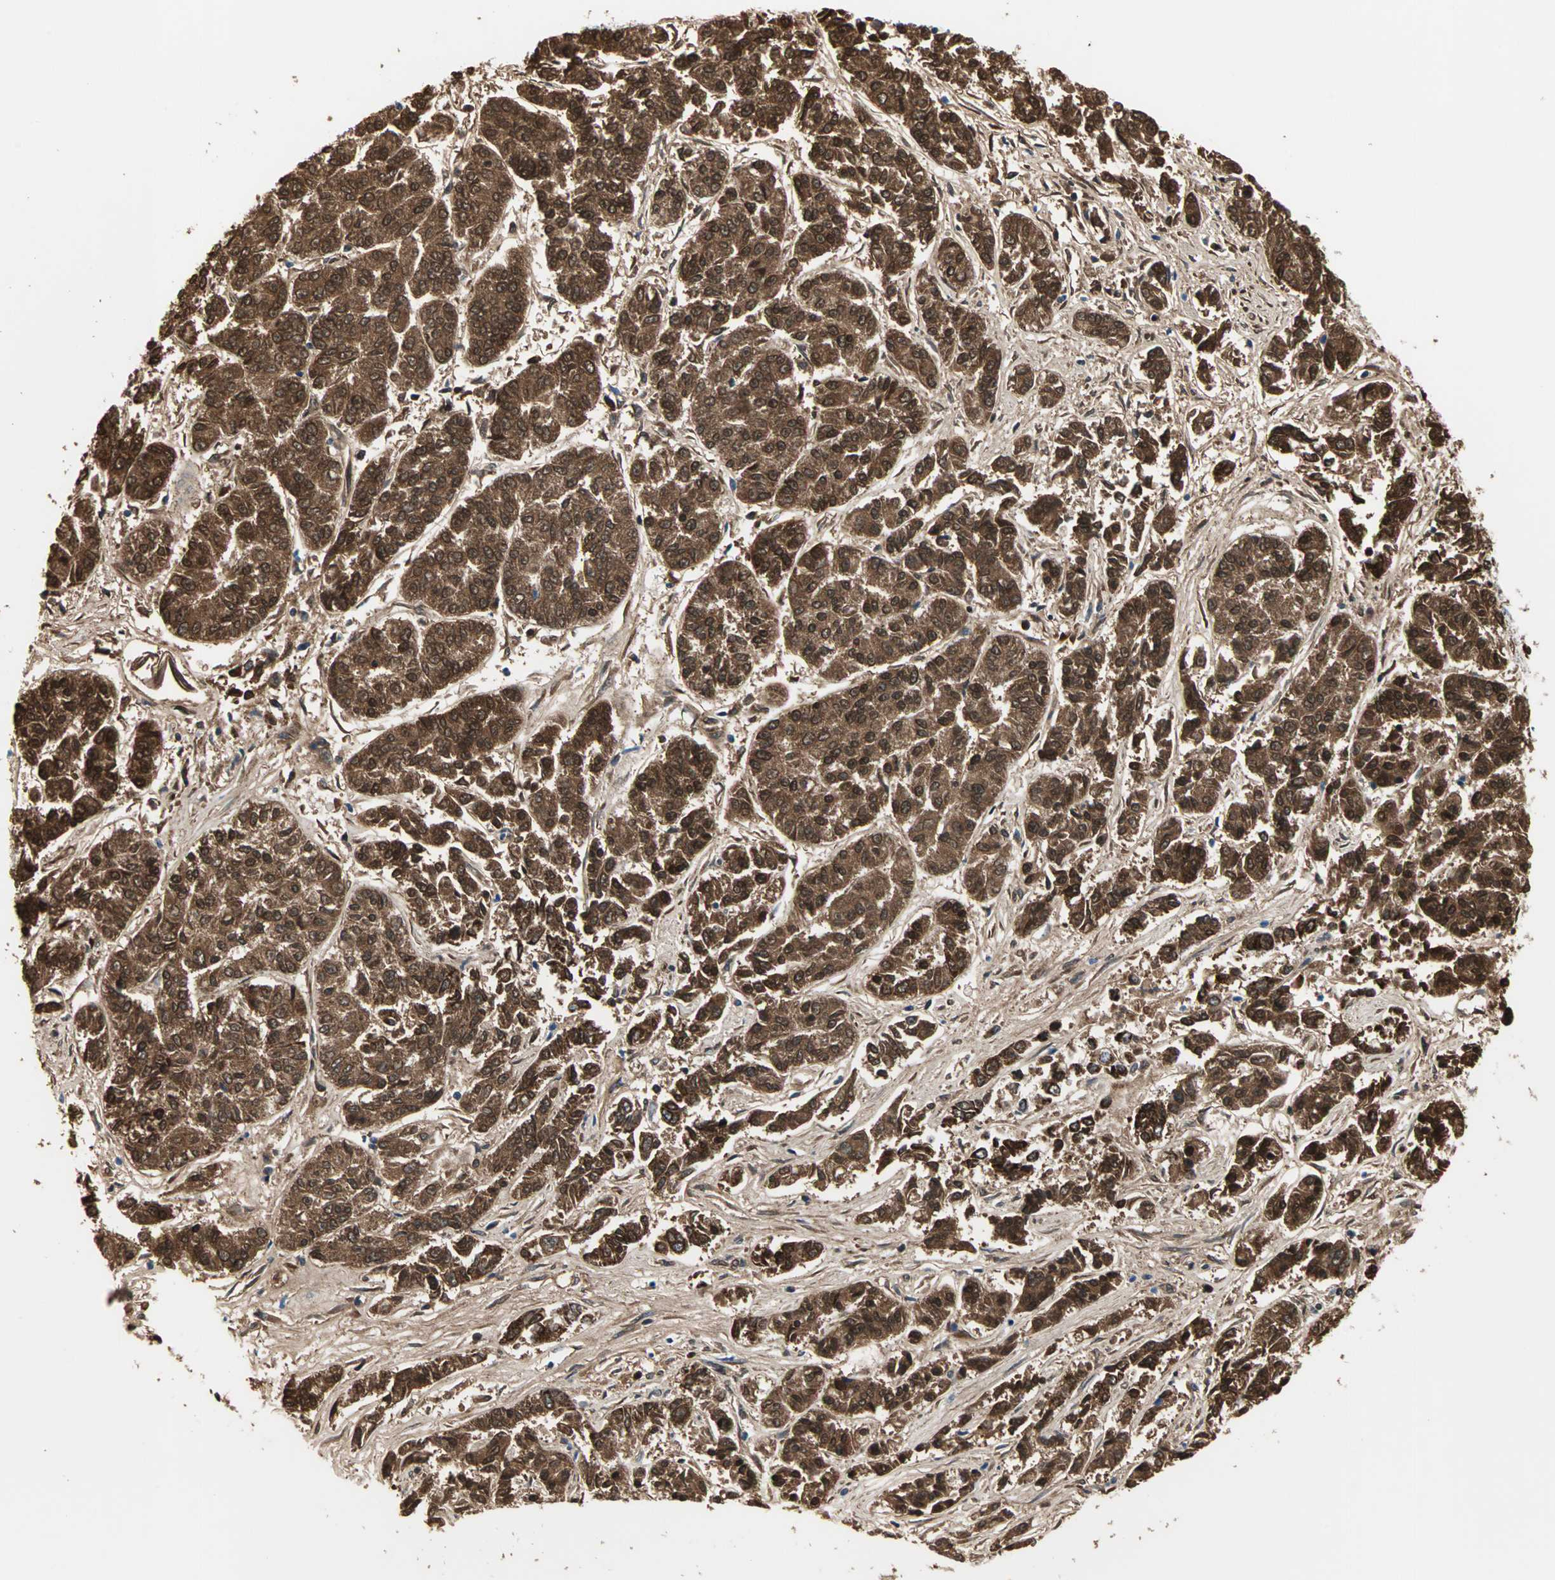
{"staining": {"intensity": "strong", "quantity": ">75%", "location": "cytoplasmic/membranous"}, "tissue": "lung cancer", "cell_type": "Tumor cells", "image_type": "cancer", "snomed": [{"axis": "morphology", "description": "Adenocarcinoma, NOS"}, {"axis": "topography", "description": "Lung"}], "caption": "A high-resolution histopathology image shows immunohistochemistry staining of lung cancer, which shows strong cytoplasmic/membranous positivity in approximately >75% of tumor cells.", "gene": "TST", "patient": {"sex": "male", "age": 84}}